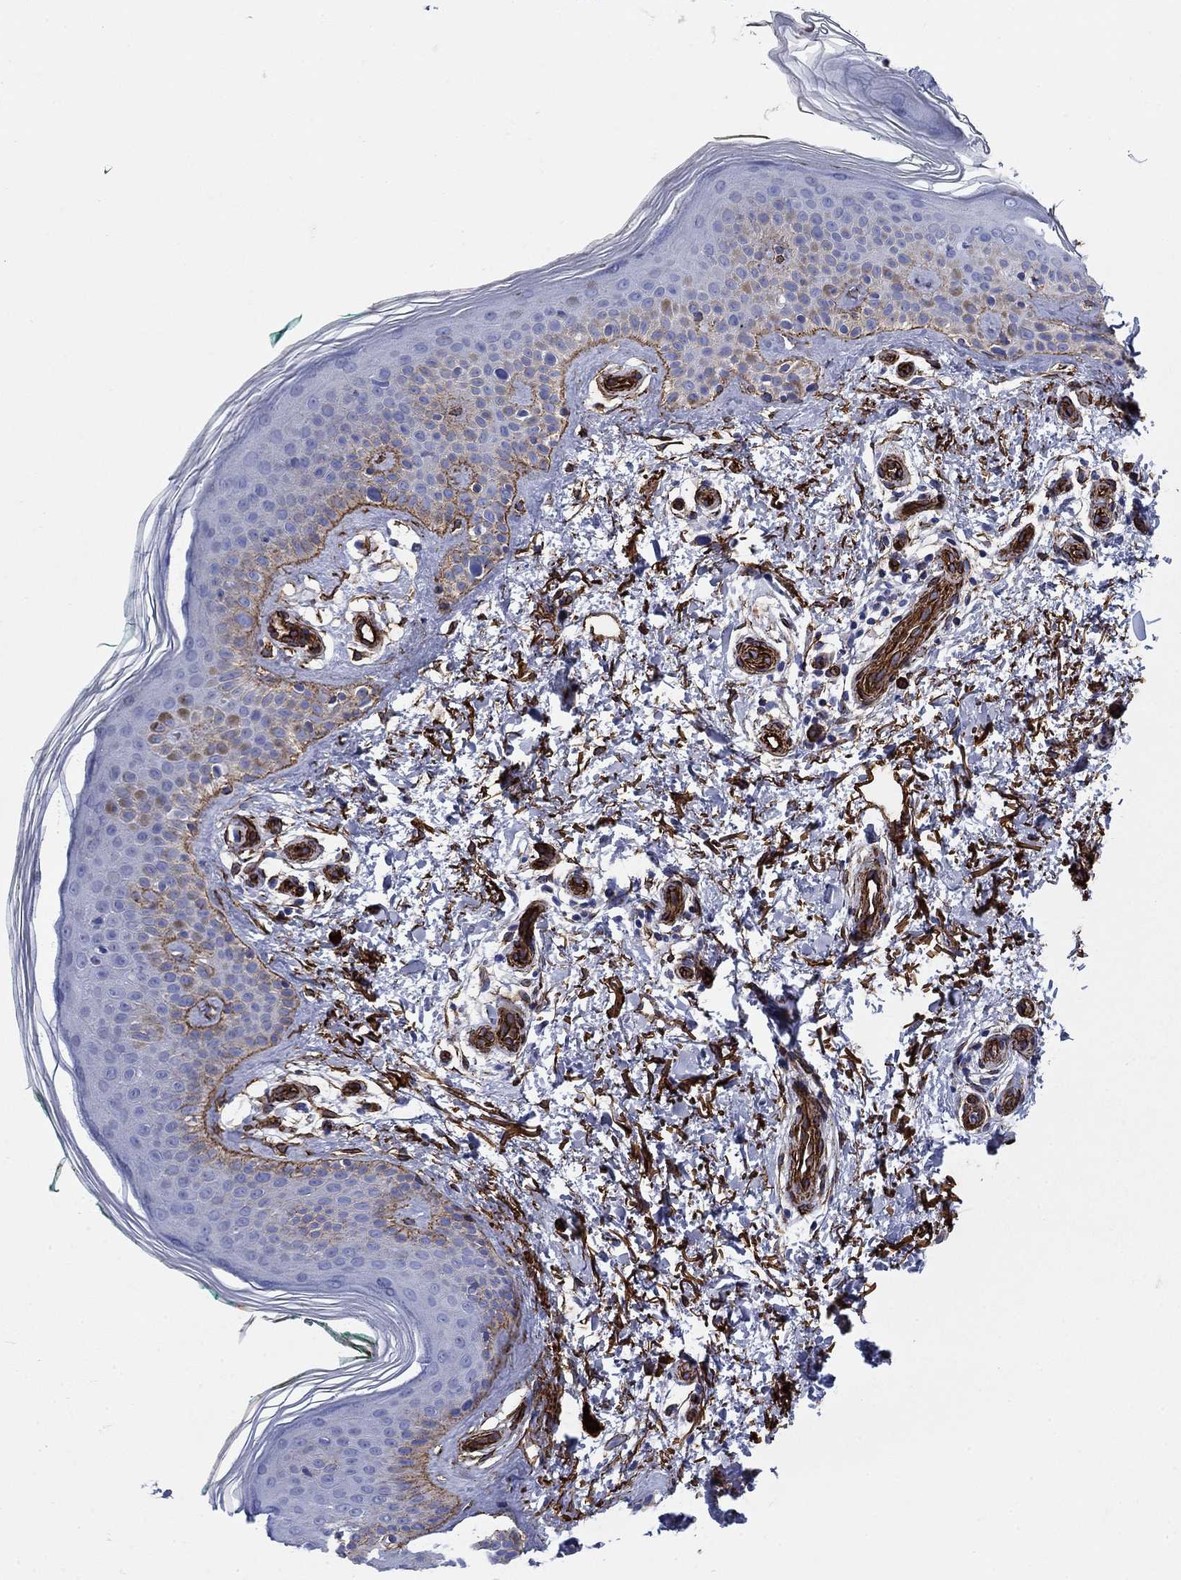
{"staining": {"intensity": "negative", "quantity": "none", "location": "none"}, "tissue": "skin", "cell_type": "Fibroblasts", "image_type": "normal", "snomed": [{"axis": "morphology", "description": "Normal tissue, NOS"}, {"axis": "morphology", "description": "Inflammation, NOS"}, {"axis": "morphology", "description": "Fibrosis, NOS"}, {"axis": "topography", "description": "Skin"}], "caption": "Immunohistochemical staining of unremarkable skin exhibits no significant expression in fibroblasts.", "gene": "VTN", "patient": {"sex": "male", "age": 71}}